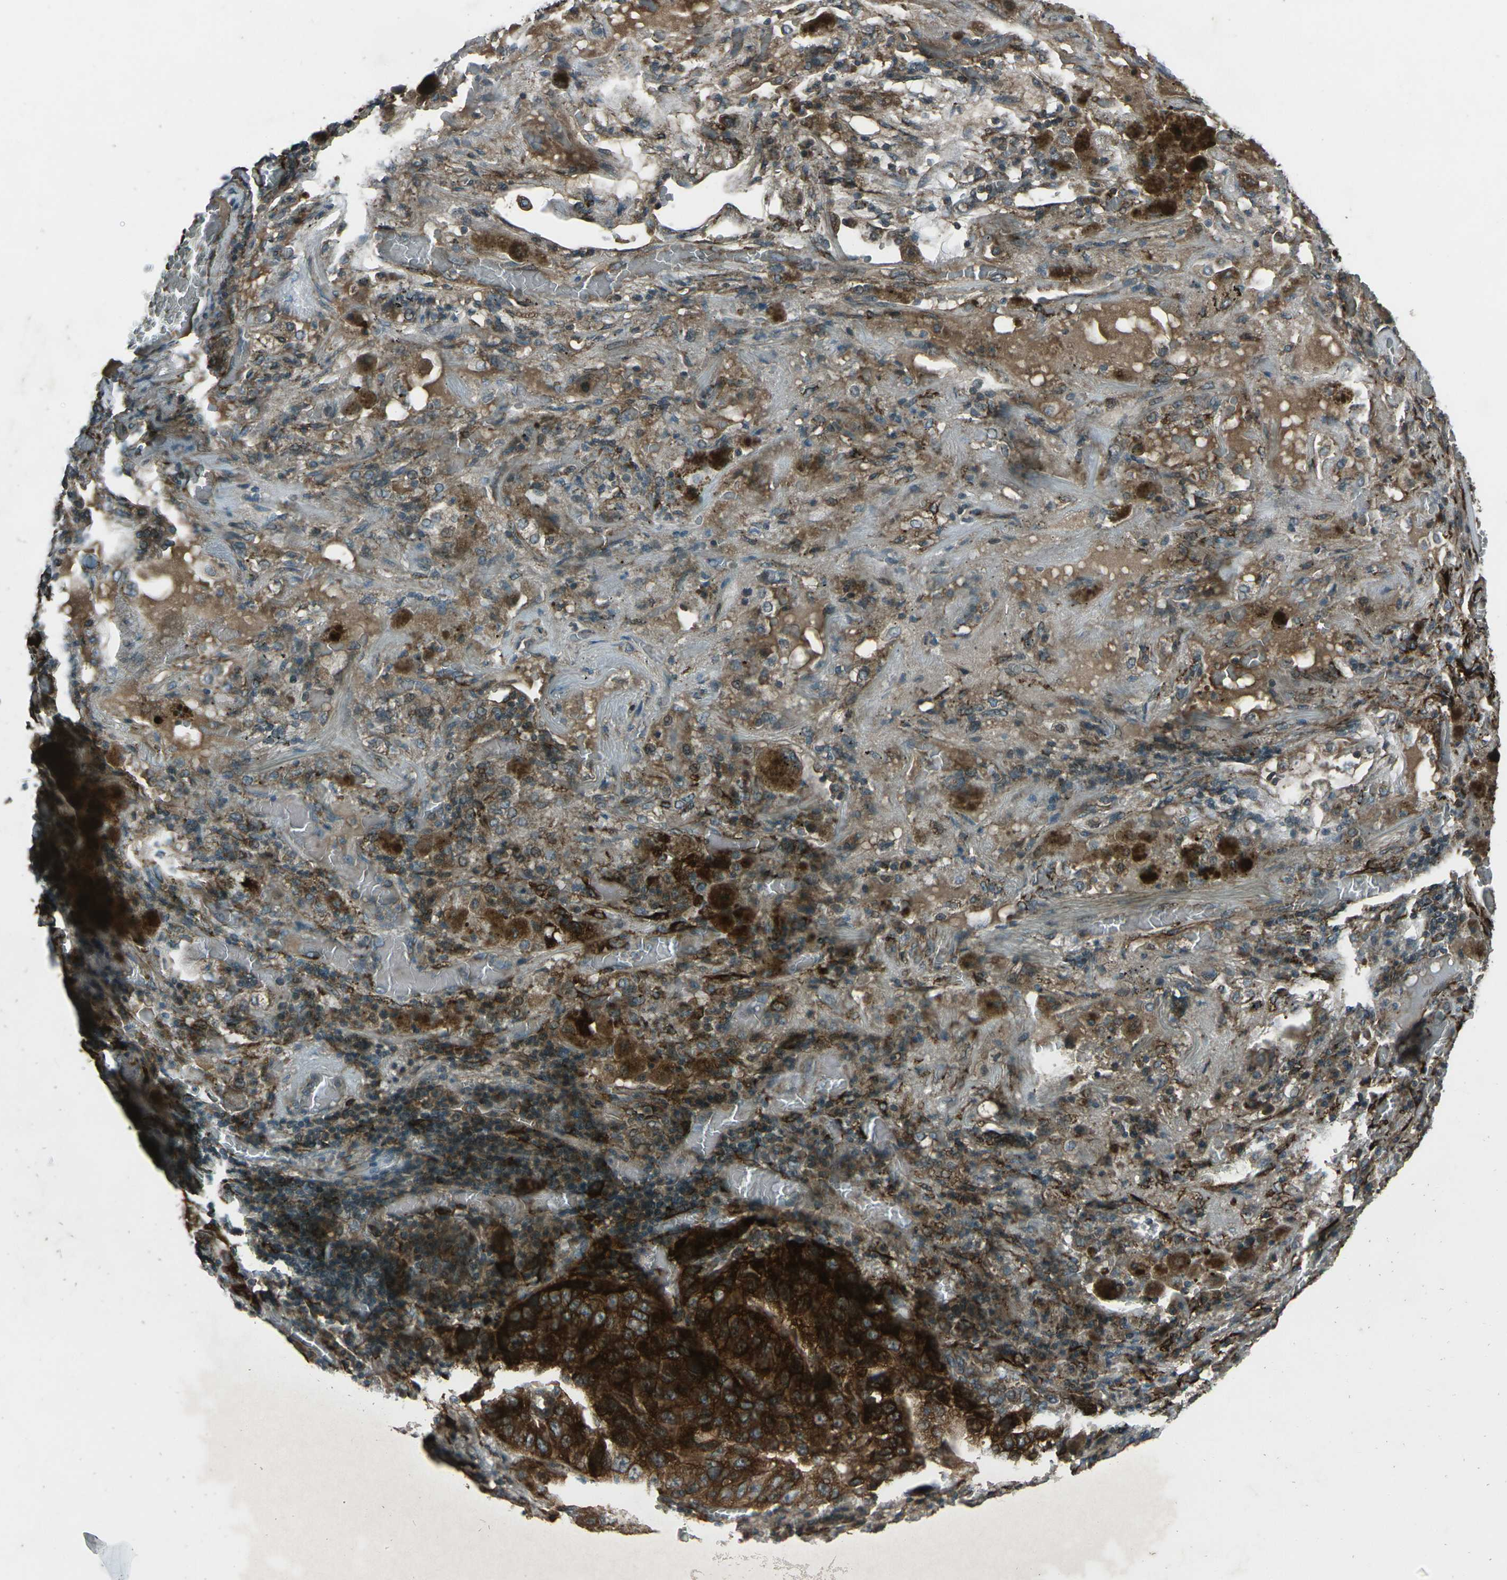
{"staining": {"intensity": "strong", "quantity": ">75%", "location": "cytoplasmic/membranous"}, "tissue": "lung cancer", "cell_type": "Tumor cells", "image_type": "cancer", "snomed": [{"axis": "morphology", "description": "Squamous cell carcinoma, NOS"}, {"axis": "topography", "description": "Lung"}], "caption": "The photomicrograph shows staining of lung cancer (squamous cell carcinoma), revealing strong cytoplasmic/membranous protein expression (brown color) within tumor cells.", "gene": "LSMEM1", "patient": {"sex": "male", "age": 57}}